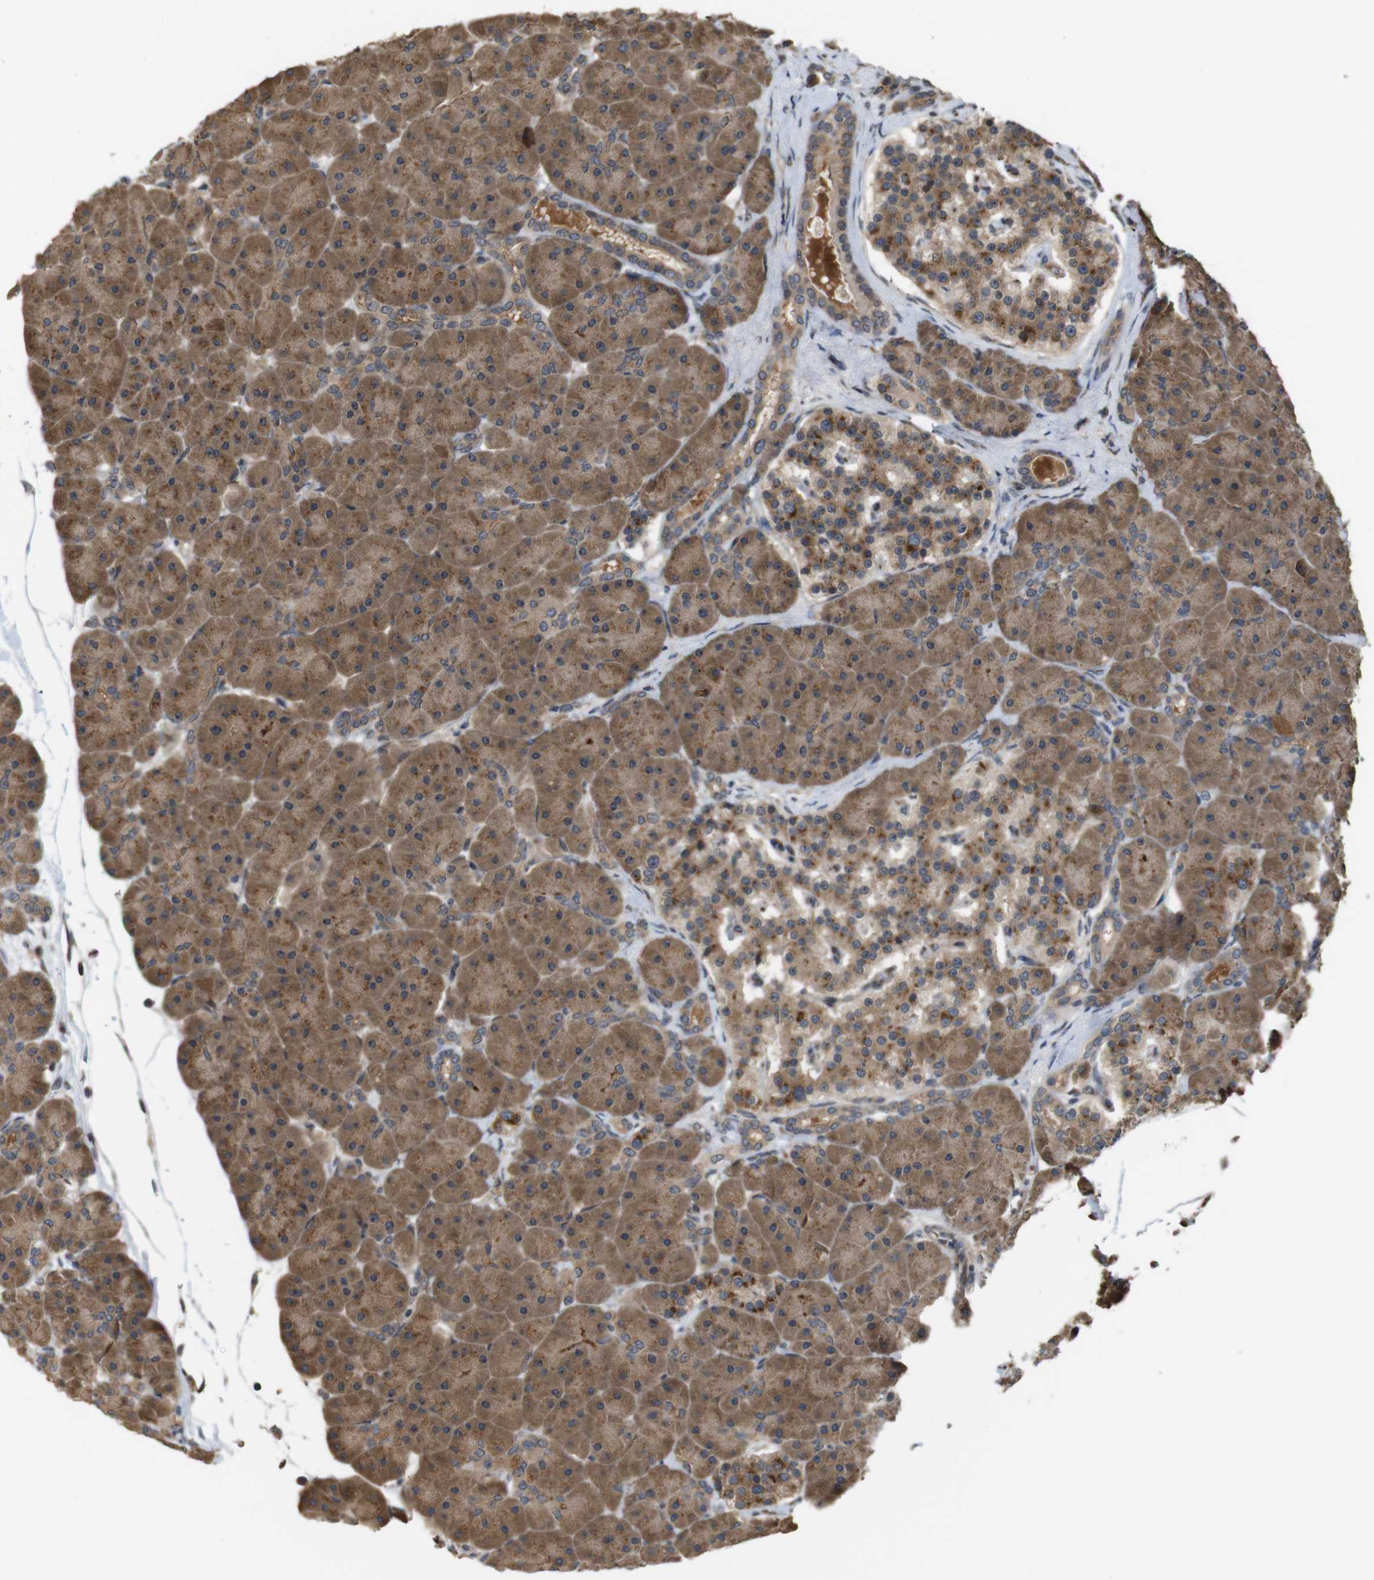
{"staining": {"intensity": "moderate", "quantity": ">75%", "location": "cytoplasmic/membranous"}, "tissue": "pancreas", "cell_type": "Exocrine glandular cells", "image_type": "normal", "snomed": [{"axis": "morphology", "description": "Normal tissue, NOS"}, {"axis": "topography", "description": "Pancreas"}], "caption": "High-power microscopy captured an immunohistochemistry histopathology image of benign pancreas, revealing moderate cytoplasmic/membranous expression in approximately >75% of exocrine glandular cells. (DAB IHC with brightfield microscopy, high magnification).", "gene": "EFCAB14", "patient": {"sex": "male", "age": 66}}